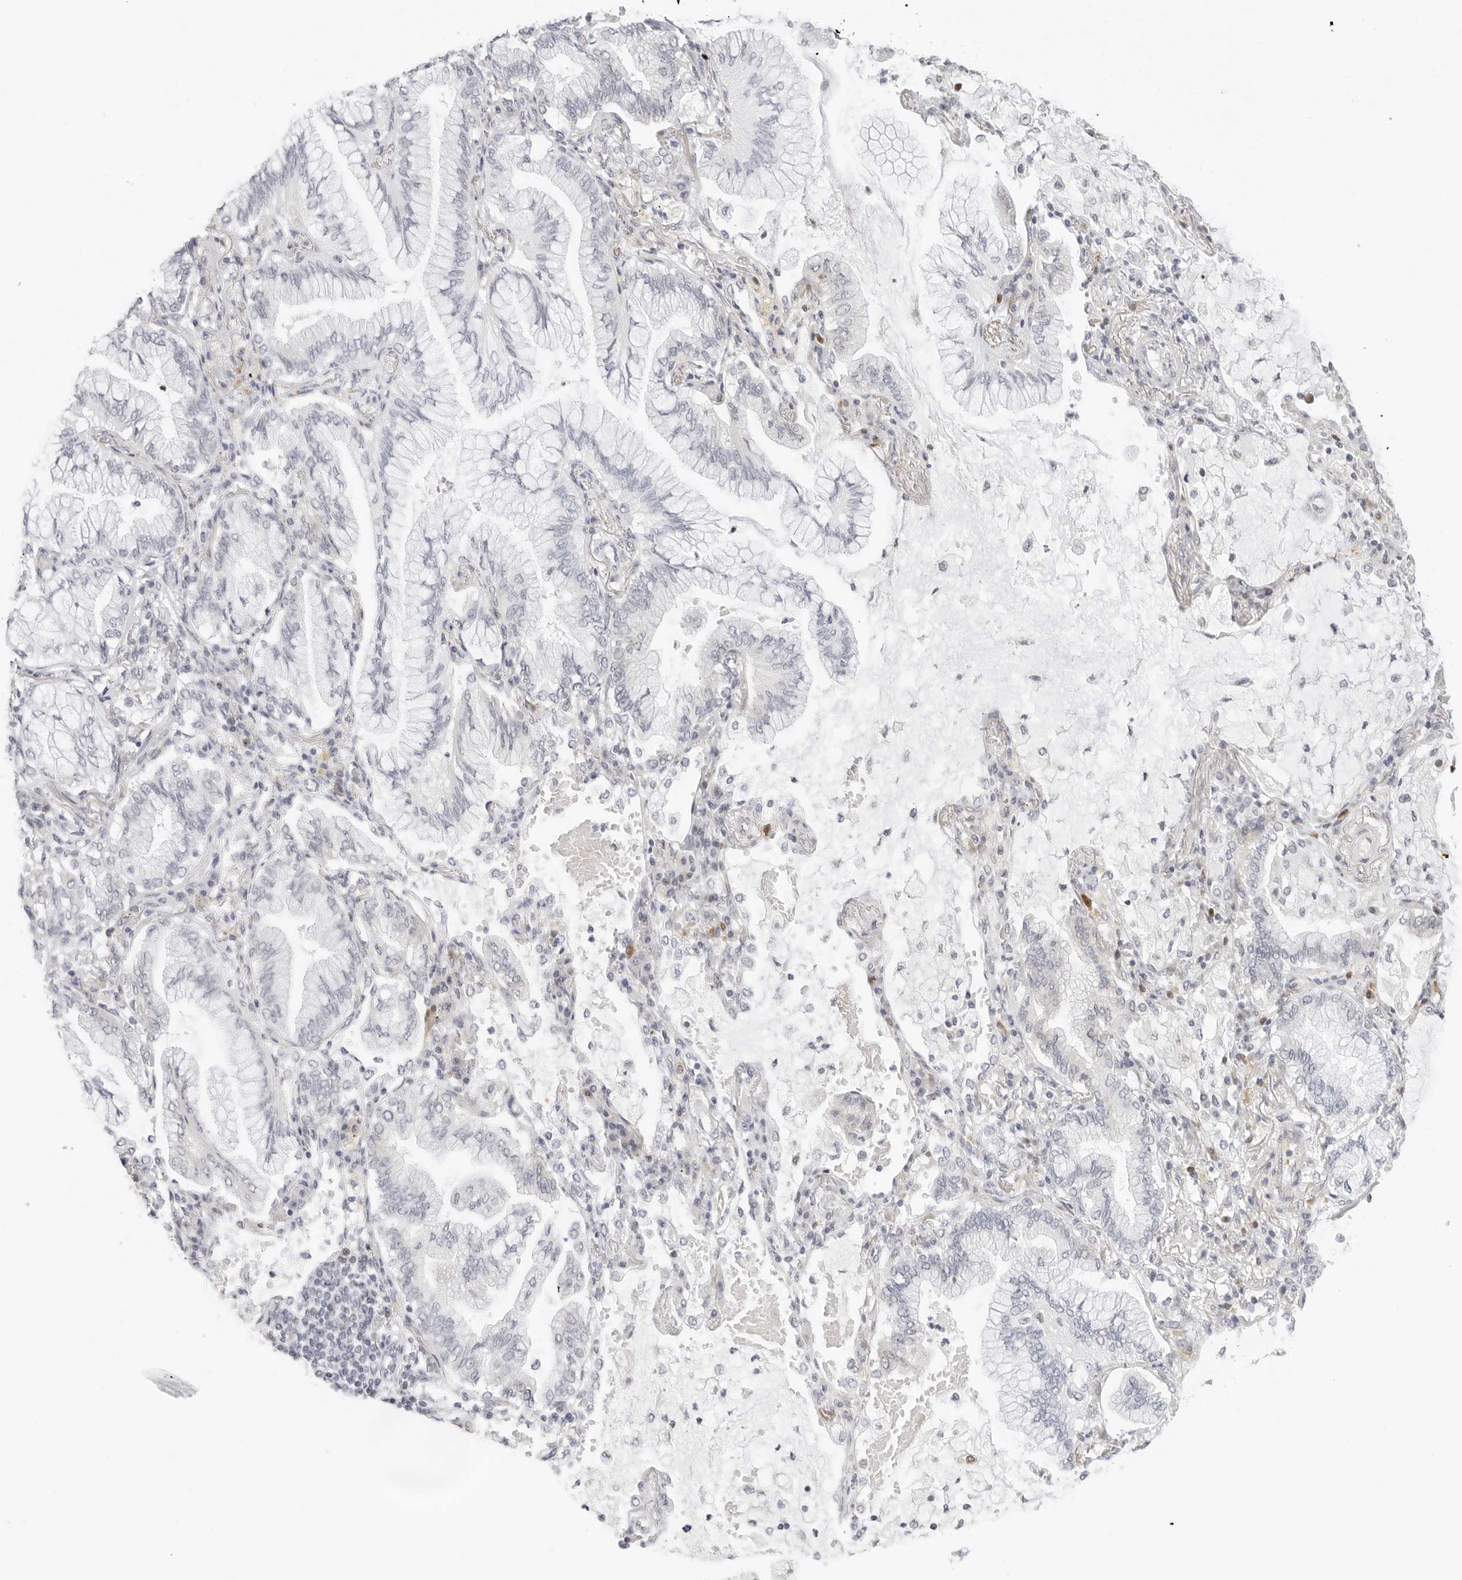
{"staining": {"intensity": "weak", "quantity": "<25%", "location": "cytoplasmic/membranous"}, "tissue": "lung cancer", "cell_type": "Tumor cells", "image_type": "cancer", "snomed": [{"axis": "morphology", "description": "Adenocarcinoma, NOS"}, {"axis": "topography", "description": "Lung"}], "caption": "DAB immunohistochemical staining of human lung adenocarcinoma exhibits no significant staining in tumor cells.", "gene": "RC3H1", "patient": {"sex": "female", "age": 70}}